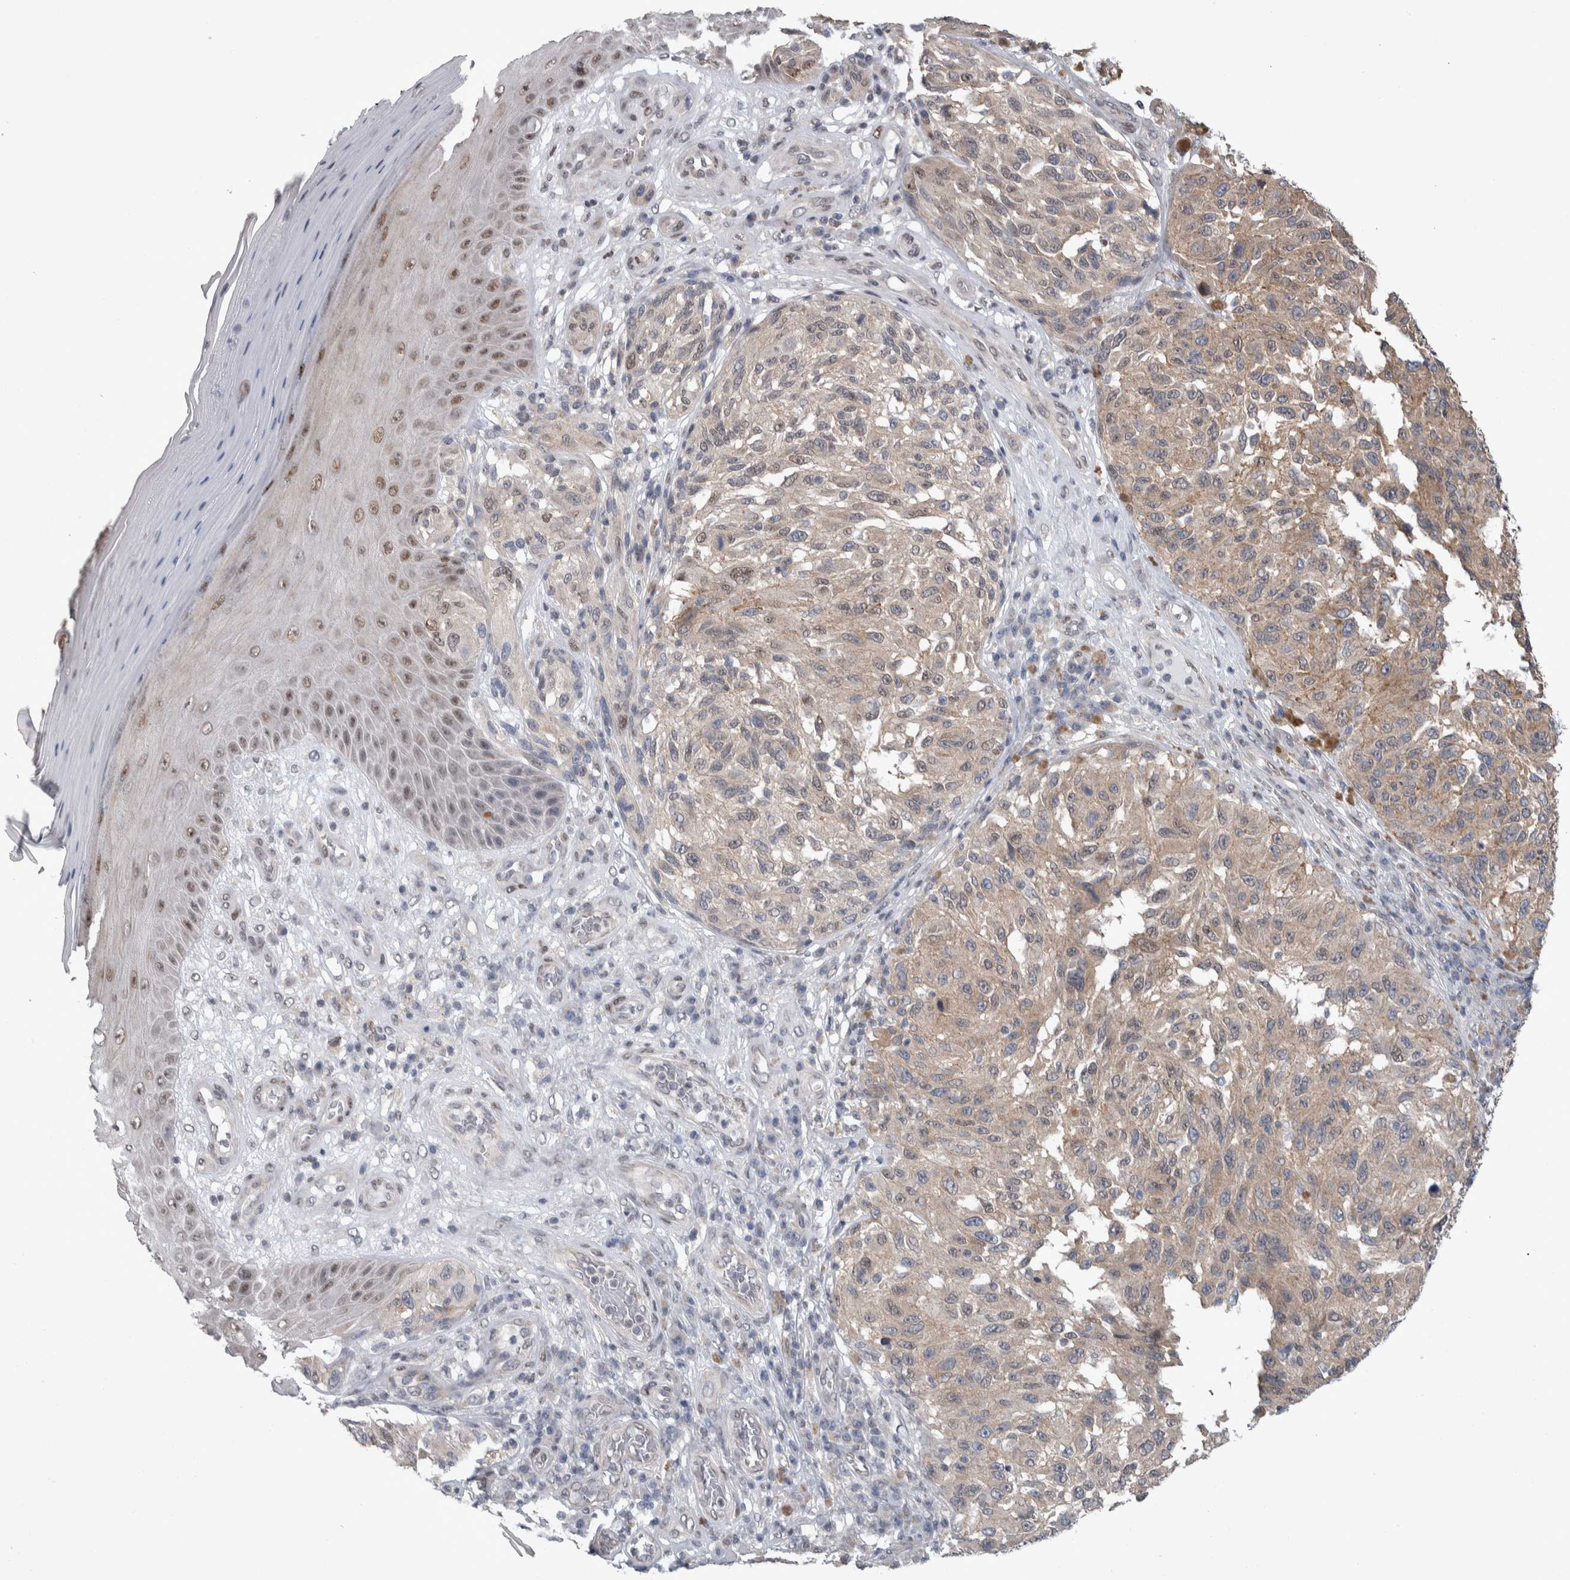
{"staining": {"intensity": "weak", "quantity": ">75%", "location": "cytoplasmic/membranous"}, "tissue": "melanoma", "cell_type": "Tumor cells", "image_type": "cancer", "snomed": [{"axis": "morphology", "description": "Malignant melanoma, NOS"}, {"axis": "topography", "description": "Skin"}], "caption": "Protein staining shows weak cytoplasmic/membranous positivity in approximately >75% of tumor cells in malignant melanoma.", "gene": "TAX1BP1", "patient": {"sex": "female", "age": 73}}